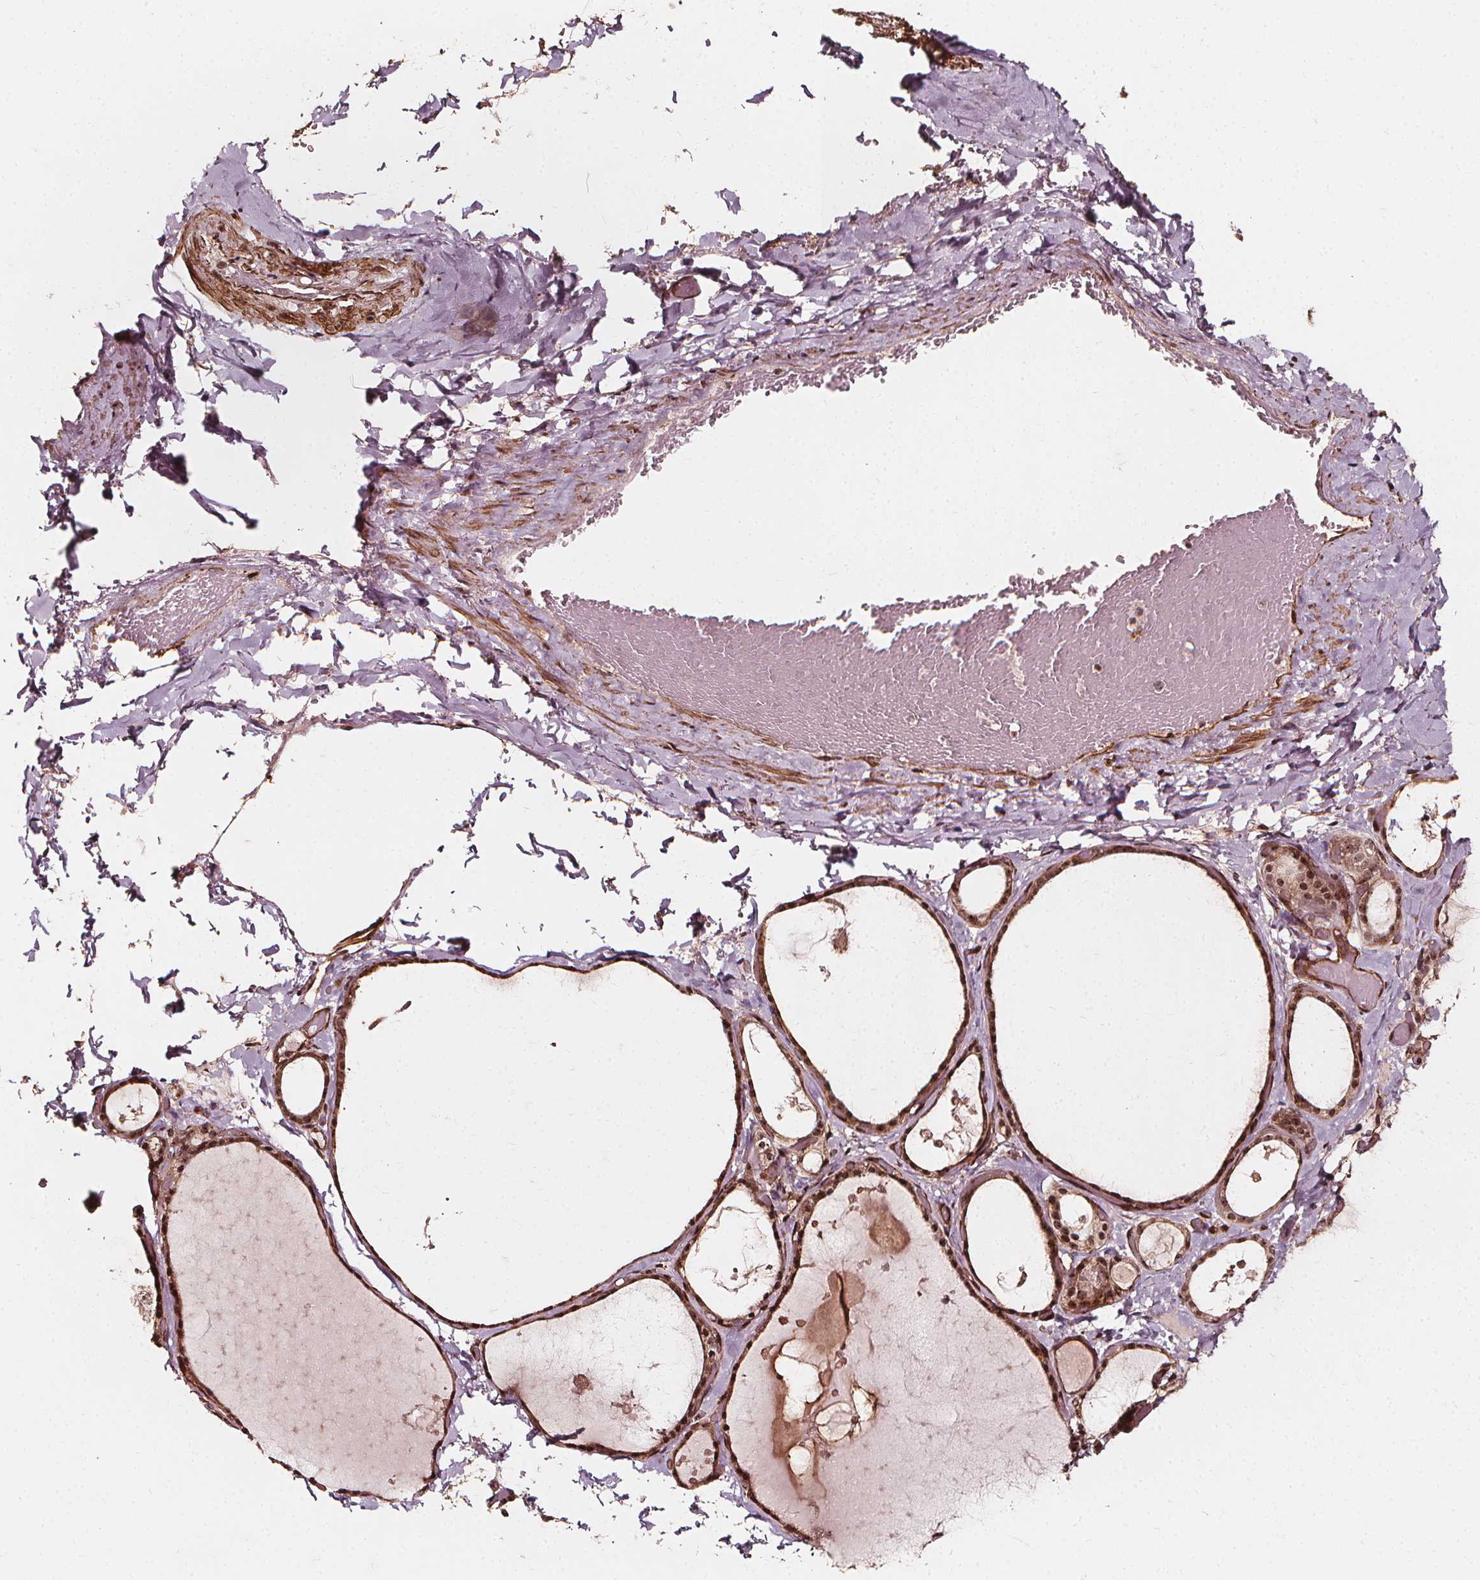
{"staining": {"intensity": "moderate", "quantity": ">75%", "location": "cytoplasmic/membranous,nuclear"}, "tissue": "thyroid gland", "cell_type": "Glandular cells", "image_type": "normal", "snomed": [{"axis": "morphology", "description": "Normal tissue, NOS"}, {"axis": "topography", "description": "Thyroid gland"}], "caption": "Approximately >75% of glandular cells in normal thyroid gland display moderate cytoplasmic/membranous,nuclear protein expression as visualized by brown immunohistochemical staining.", "gene": "EXOSC9", "patient": {"sex": "female", "age": 56}}